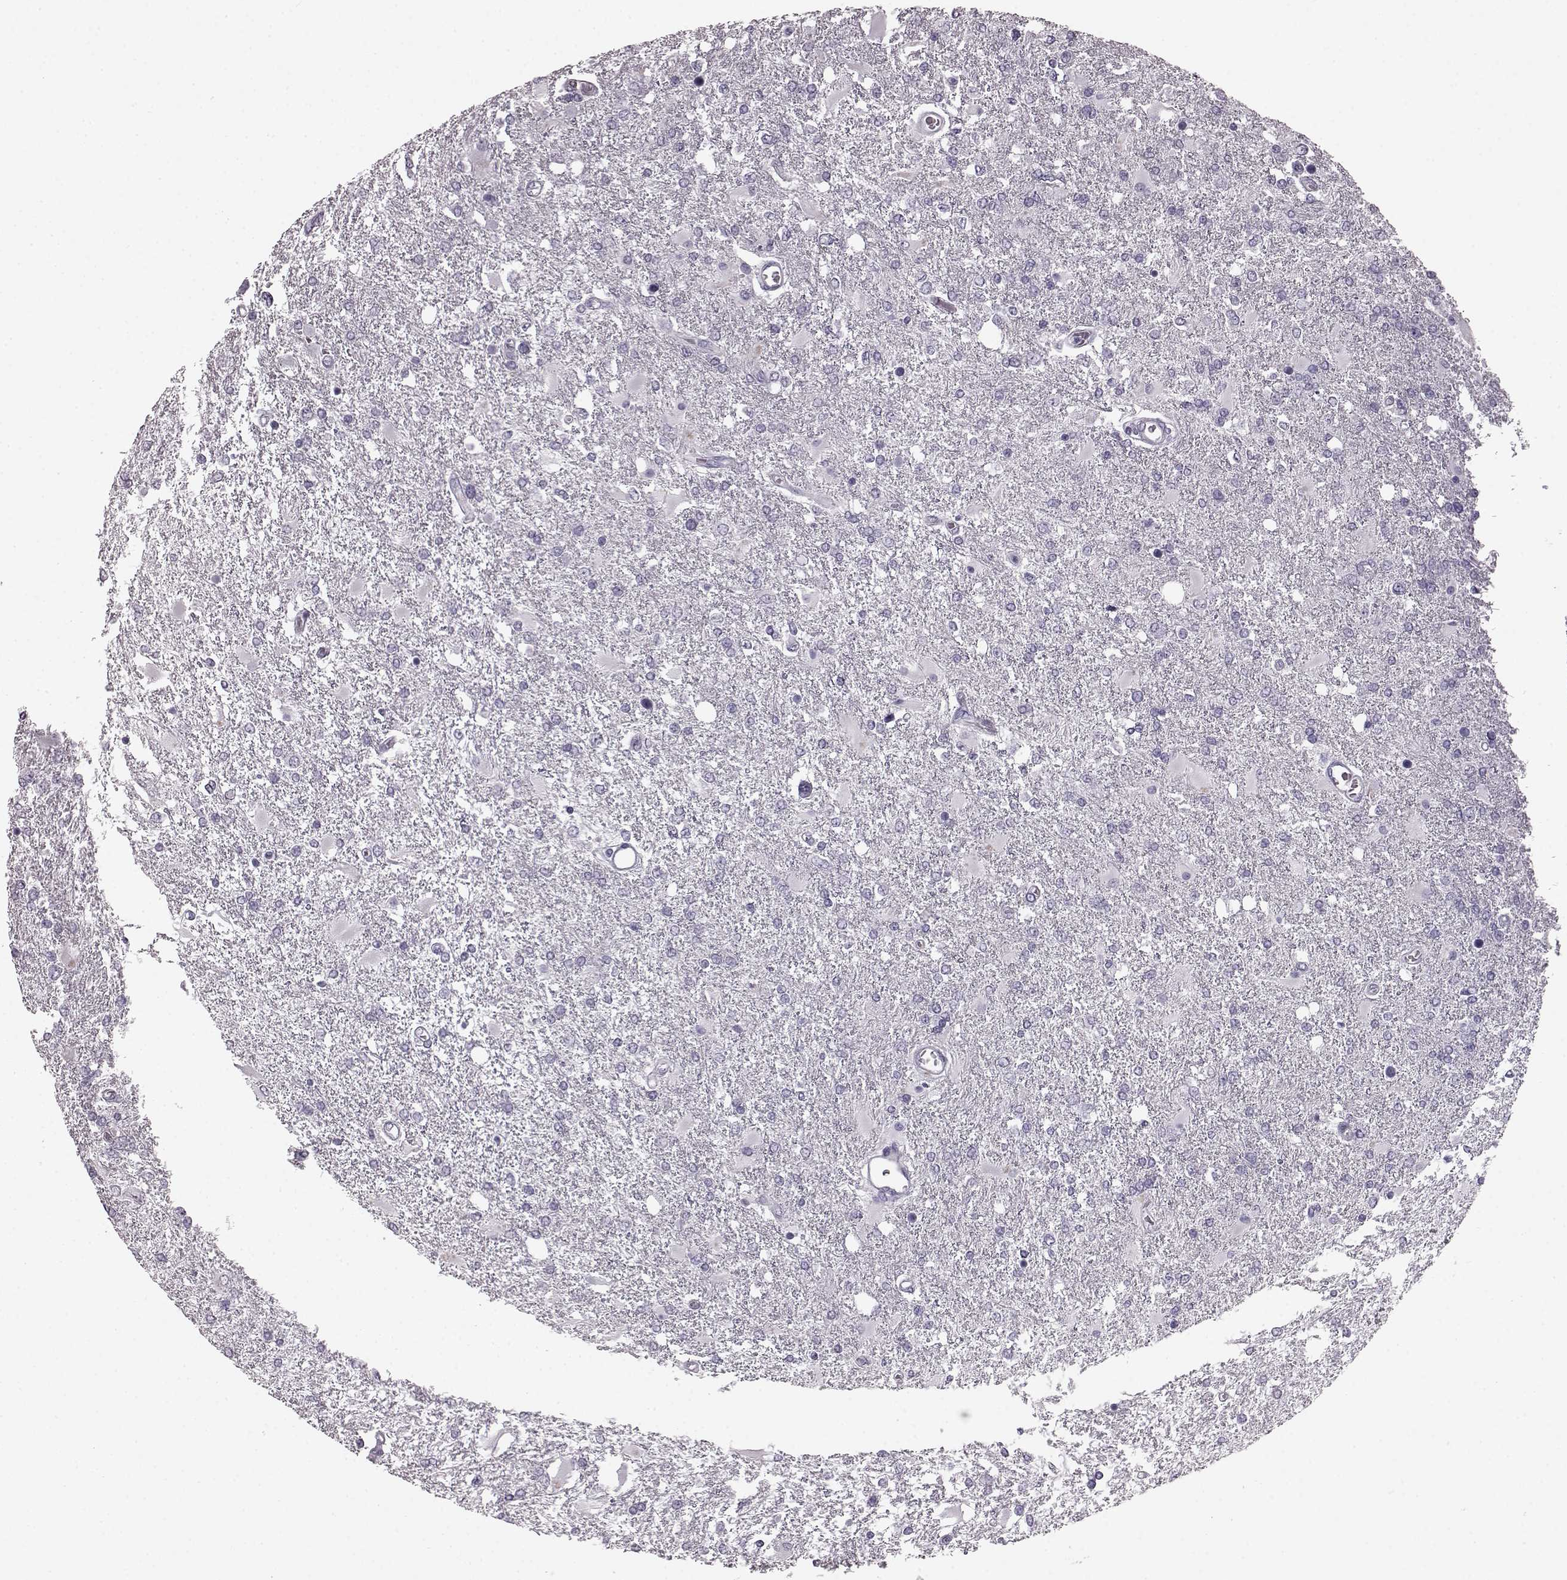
{"staining": {"intensity": "negative", "quantity": "none", "location": "none"}, "tissue": "glioma", "cell_type": "Tumor cells", "image_type": "cancer", "snomed": [{"axis": "morphology", "description": "Glioma, malignant, High grade"}, {"axis": "topography", "description": "Cerebral cortex"}], "caption": "Tumor cells show no significant protein expression in malignant glioma (high-grade).", "gene": "AIPL1", "patient": {"sex": "male", "age": 79}}